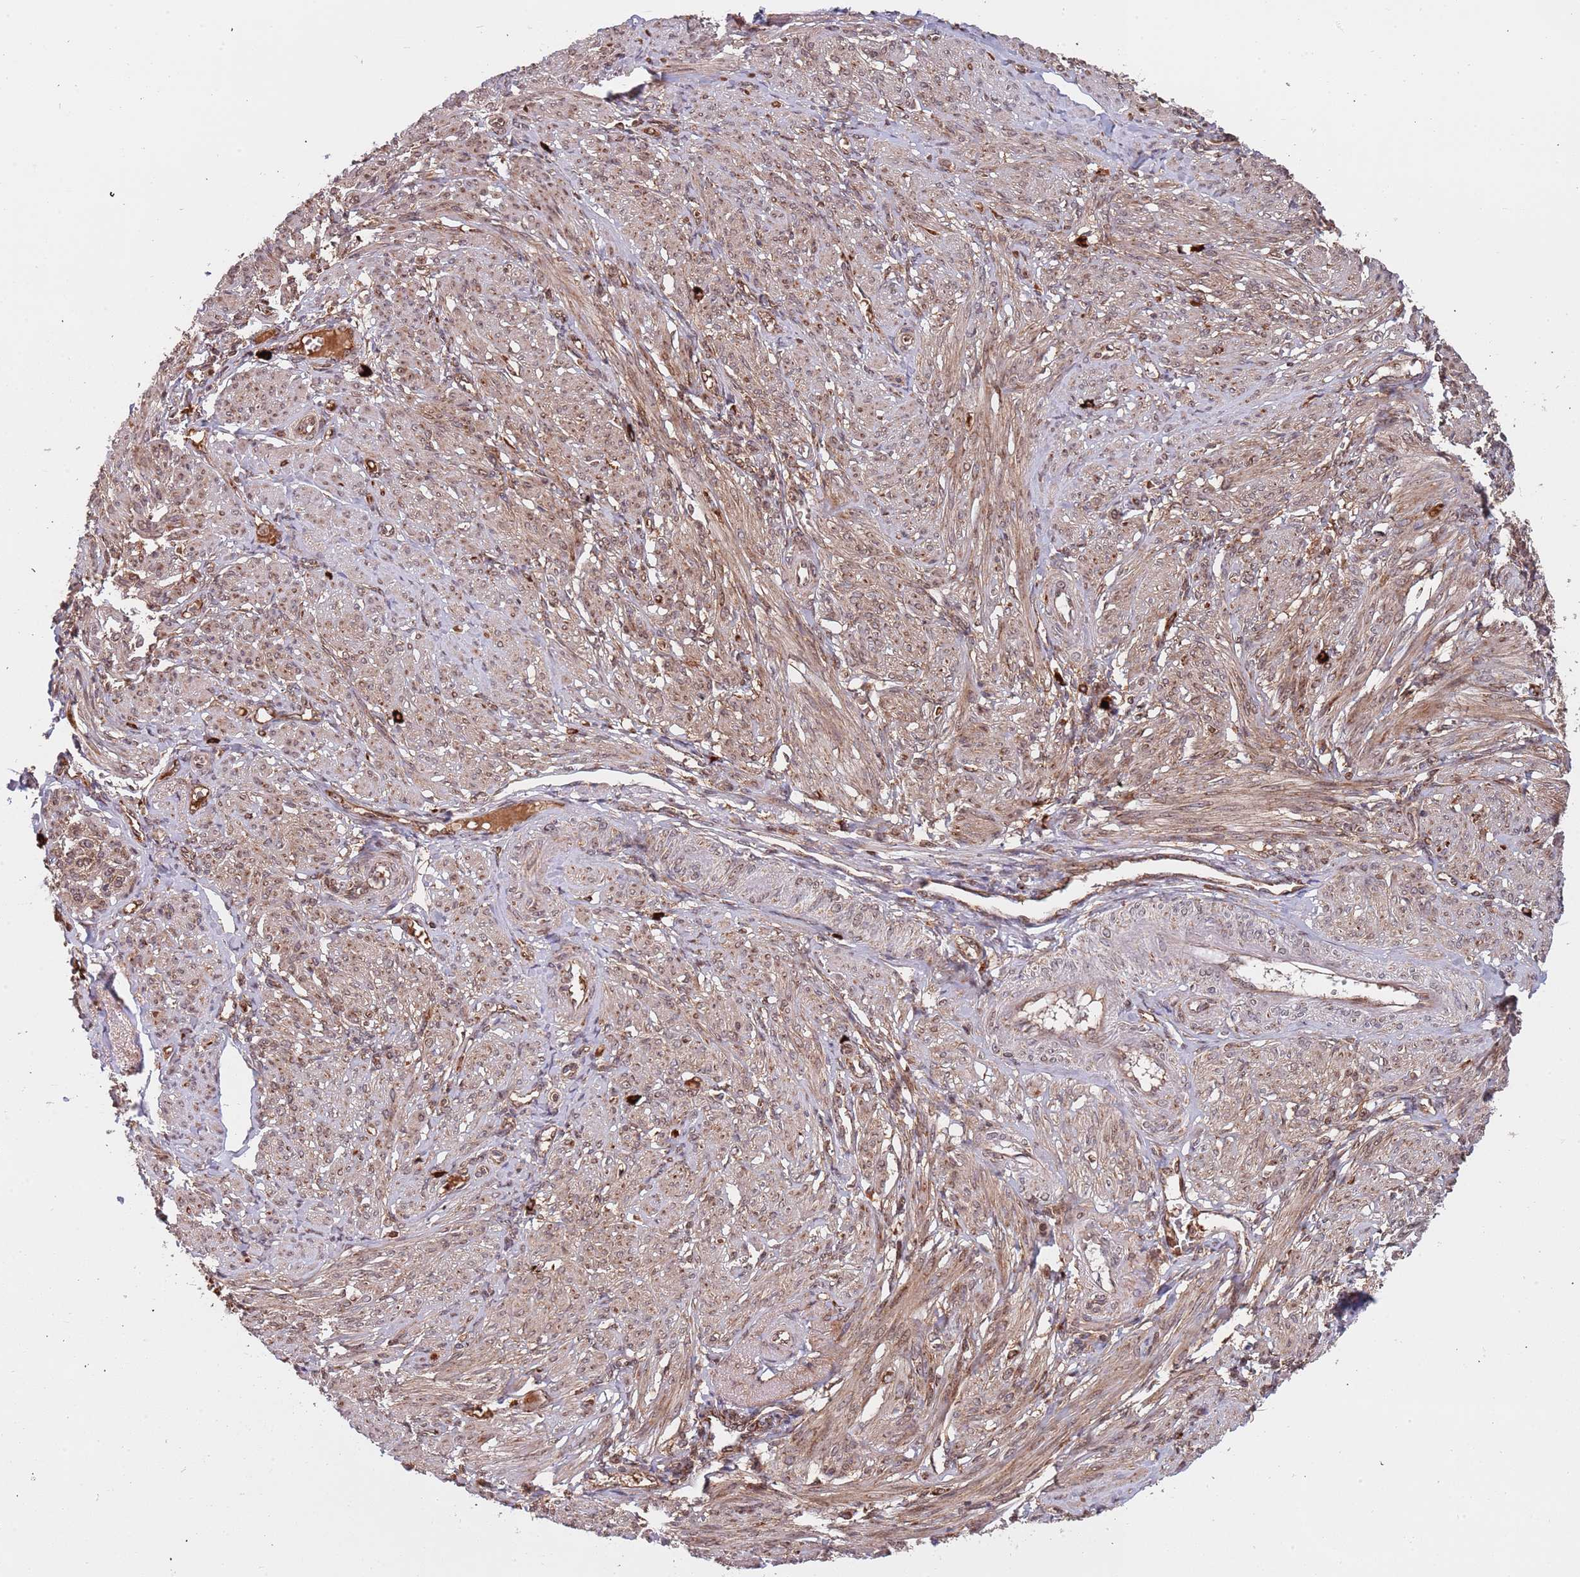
{"staining": {"intensity": "moderate", "quantity": ">75%", "location": "cytoplasmic/membranous"}, "tissue": "smooth muscle", "cell_type": "Smooth muscle cells", "image_type": "normal", "snomed": [{"axis": "morphology", "description": "Normal tissue, NOS"}, {"axis": "topography", "description": "Smooth muscle"}], "caption": "Smooth muscle stained for a protein (brown) reveals moderate cytoplasmic/membranous positive positivity in approximately >75% of smooth muscle cells.", "gene": "DCHS1", "patient": {"sex": "female", "age": 39}}